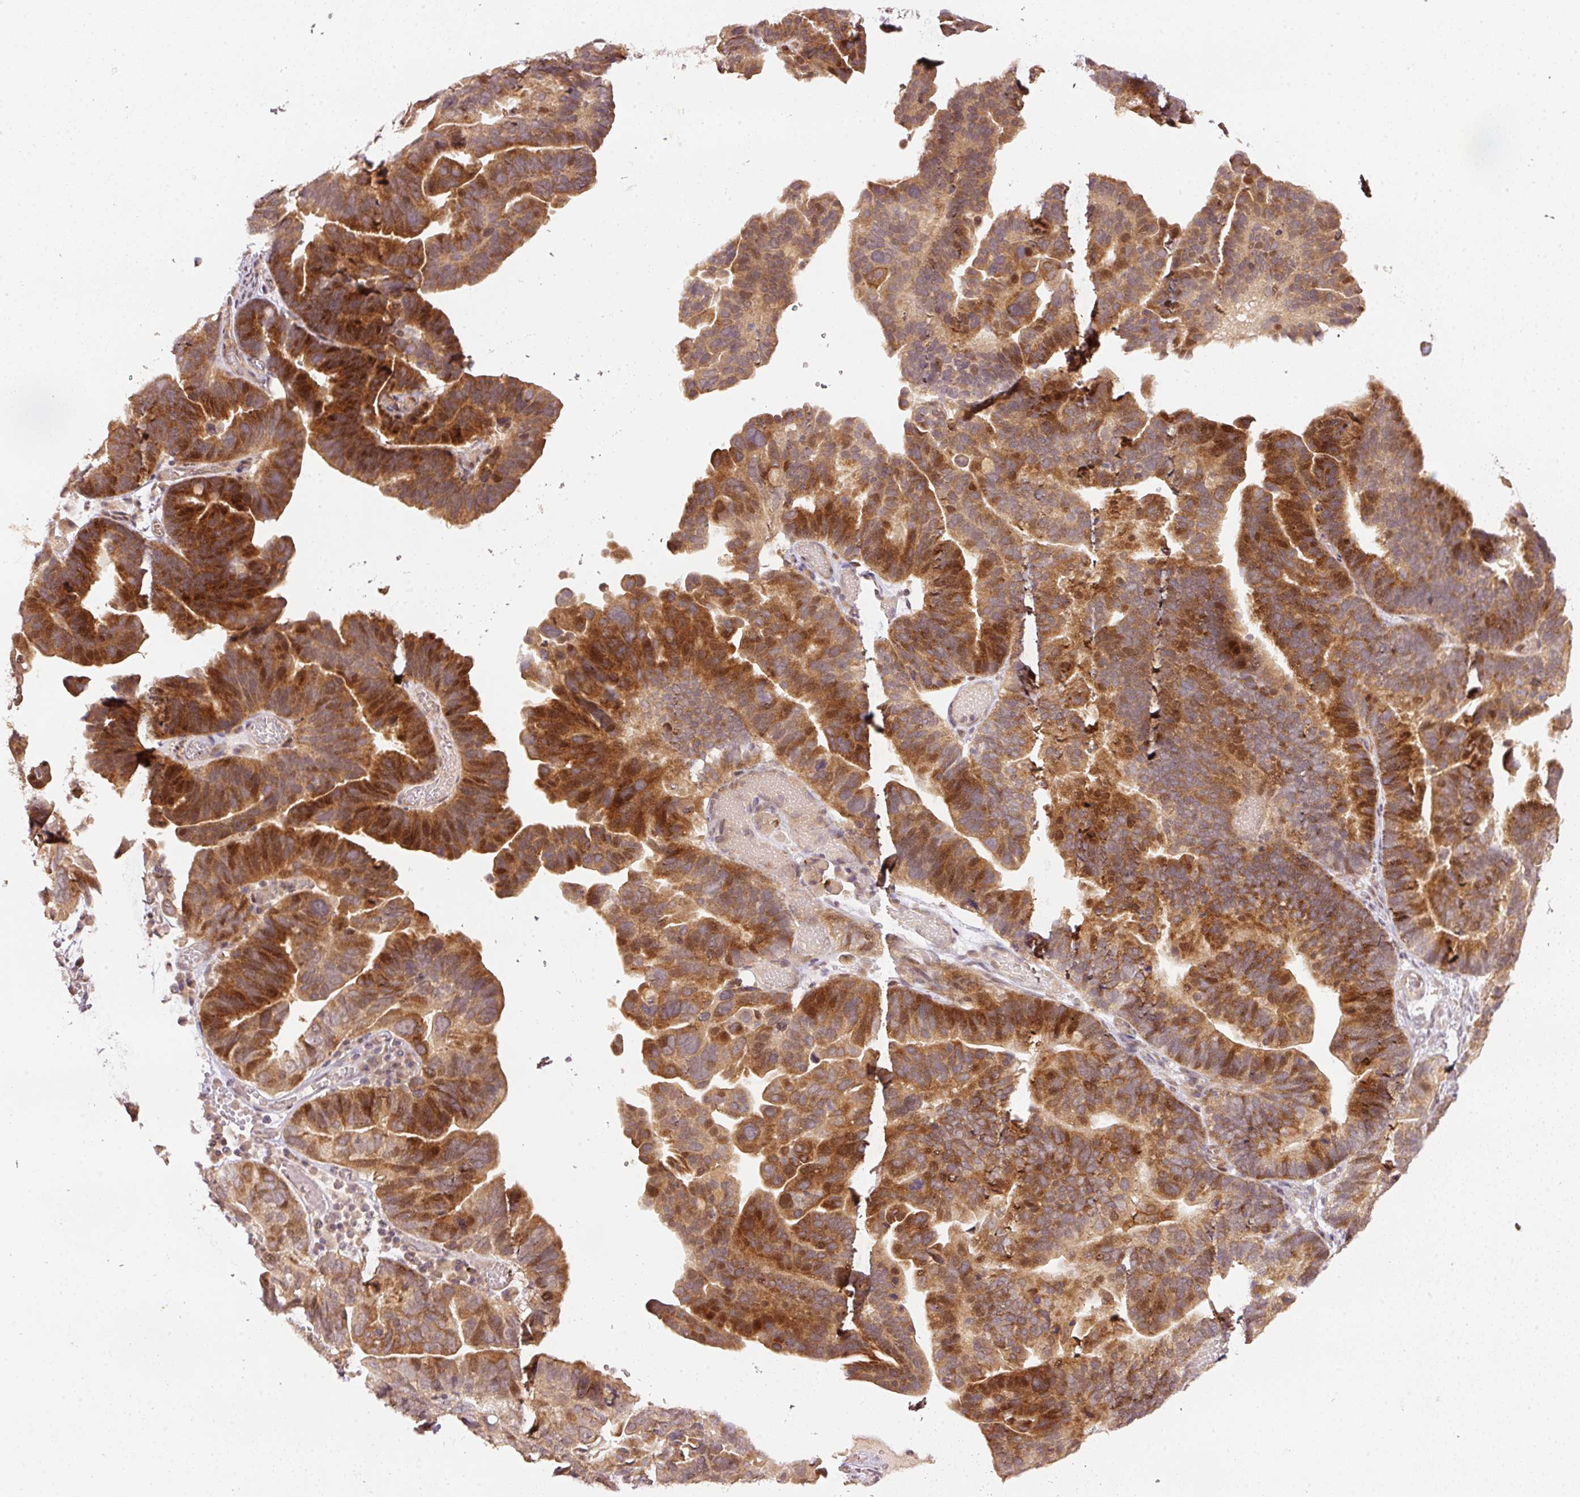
{"staining": {"intensity": "strong", "quantity": ">75%", "location": "cytoplasmic/membranous,nuclear"}, "tissue": "ovarian cancer", "cell_type": "Tumor cells", "image_type": "cancer", "snomed": [{"axis": "morphology", "description": "Cystadenocarcinoma, serous, NOS"}, {"axis": "topography", "description": "Ovary"}], "caption": "Immunohistochemistry (IHC) (DAB (3,3'-diaminobenzidine)) staining of ovarian cancer (serous cystadenocarcinoma) exhibits strong cytoplasmic/membranous and nuclear protein staining in approximately >75% of tumor cells.", "gene": "PCDHB1", "patient": {"sex": "female", "age": 56}}